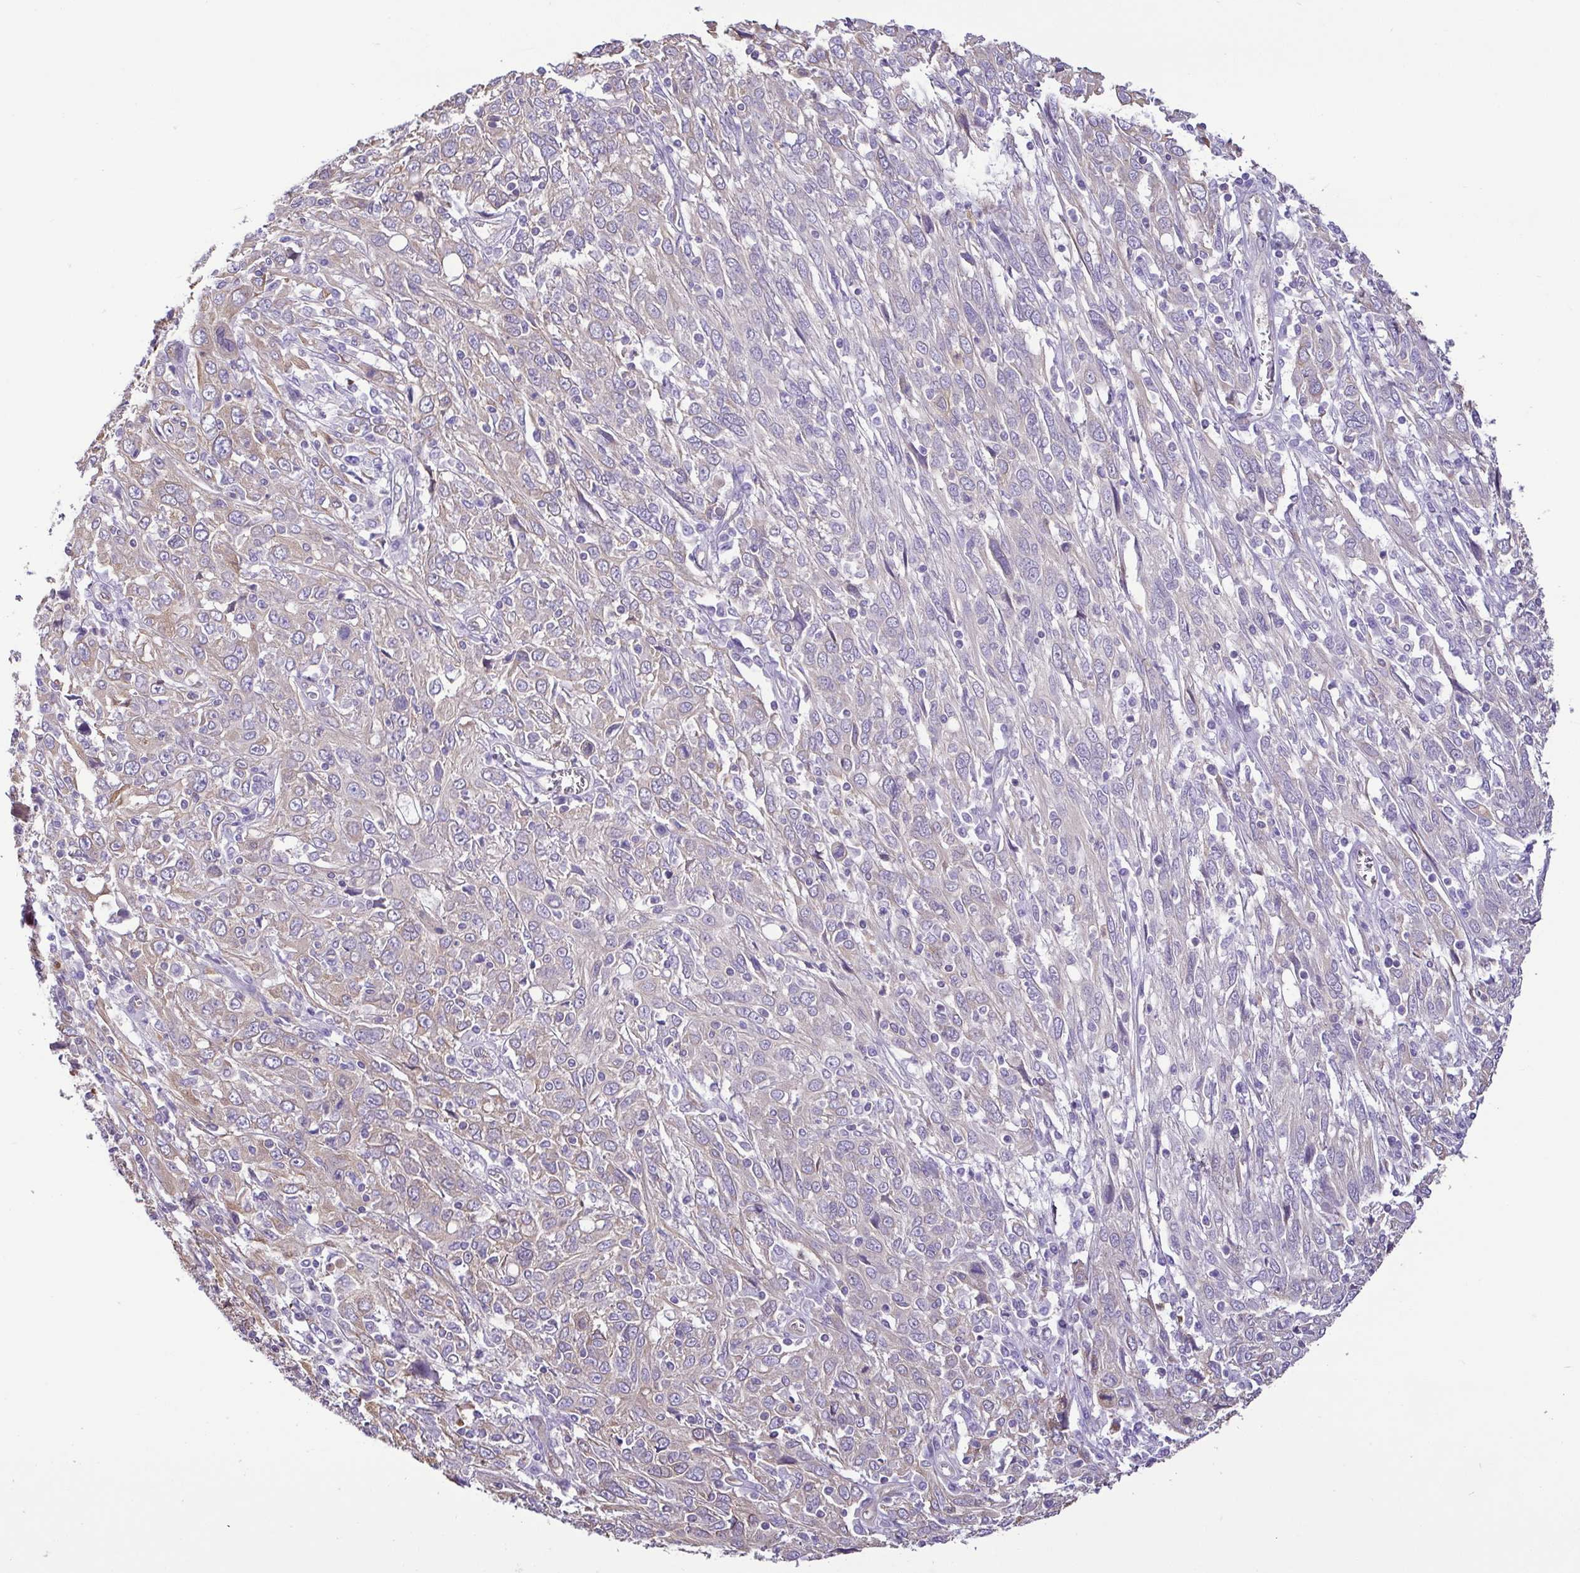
{"staining": {"intensity": "negative", "quantity": "none", "location": "none"}, "tissue": "cervical cancer", "cell_type": "Tumor cells", "image_type": "cancer", "snomed": [{"axis": "morphology", "description": "Squamous cell carcinoma, NOS"}, {"axis": "topography", "description": "Cervix"}], "caption": "Immunohistochemical staining of squamous cell carcinoma (cervical) exhibits no significant staining in tumor cells. The staining is performed using DAB brown chromogen with nuclei counter-stained in using hematoxylin.", "gene": "MYL10", "patient": {"sex": "female", "age": 46}}